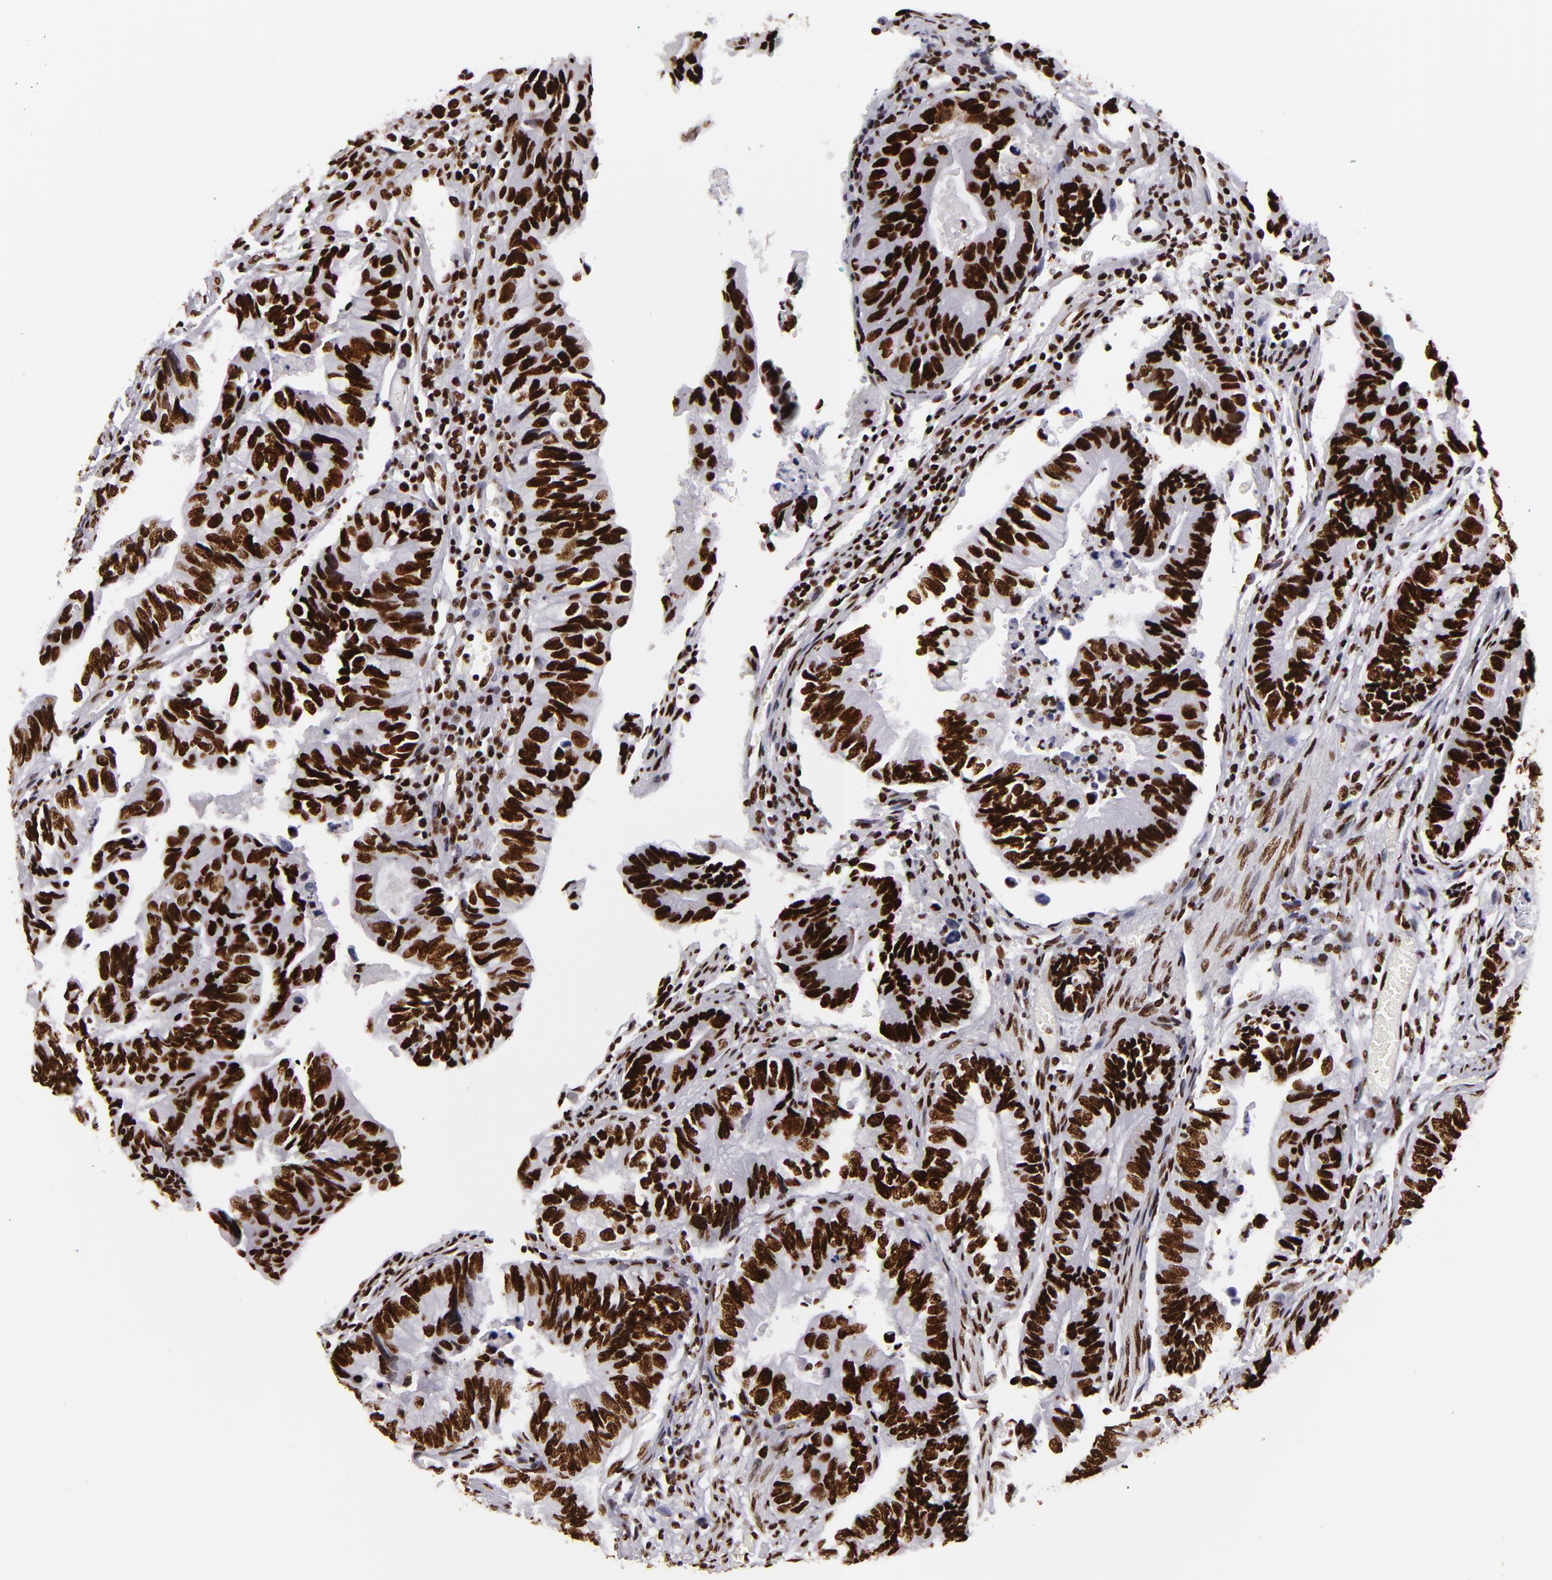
{"staining": {"intensity": "strong", "quantity": ">75%", "location": "nuclear"}, "tissue": "colorectal cancer", "cell_type": "Tumor cells", "image_type": "cancer", "snomed": [{"axis": "morphology", "description": "Adenocarcinoma, NOS"}, {"axis": "topography", "description": "Colon"}], "caption": "There is high levels of strong nuclear staining in tumor cells of adenocarcinoma (colorectal), as demonstrated by immunohistochemical staining (brown color).", "gene": "SAFB", "patient": {"sex": "female", "age": 11}}